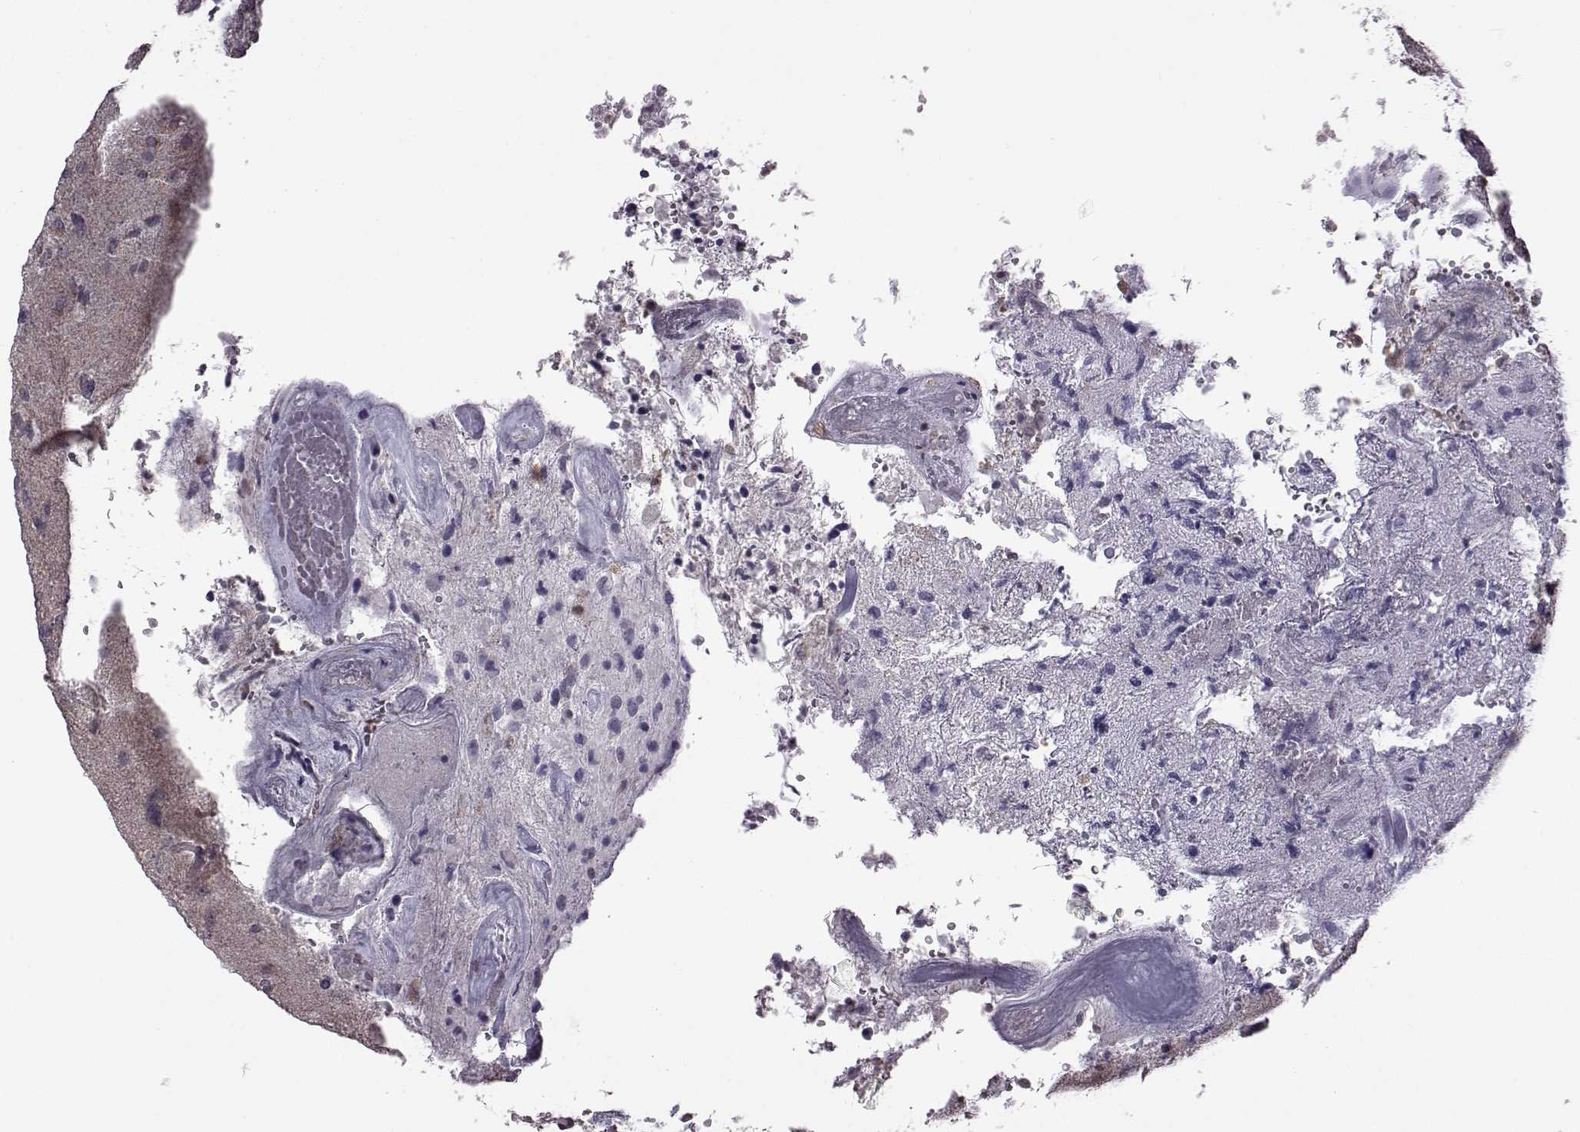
{"staining": {"intensity": "negative", "quantity": "none", "location": "none"}, "tissue": "glioma", "cell_type": "Tumor cells", "image_type": "cancer", "snomed": [{"axis": "morphology", "description": "Glioma, malignant, High grade"}, {"axis": "topography", "description": "Brain"}], "caption": "Protein analysis of malignant high-grade glioma displays no significant expression in tumor cells.", "gene": "DOK2", "patient": {"sex": "female", "age": 71}}